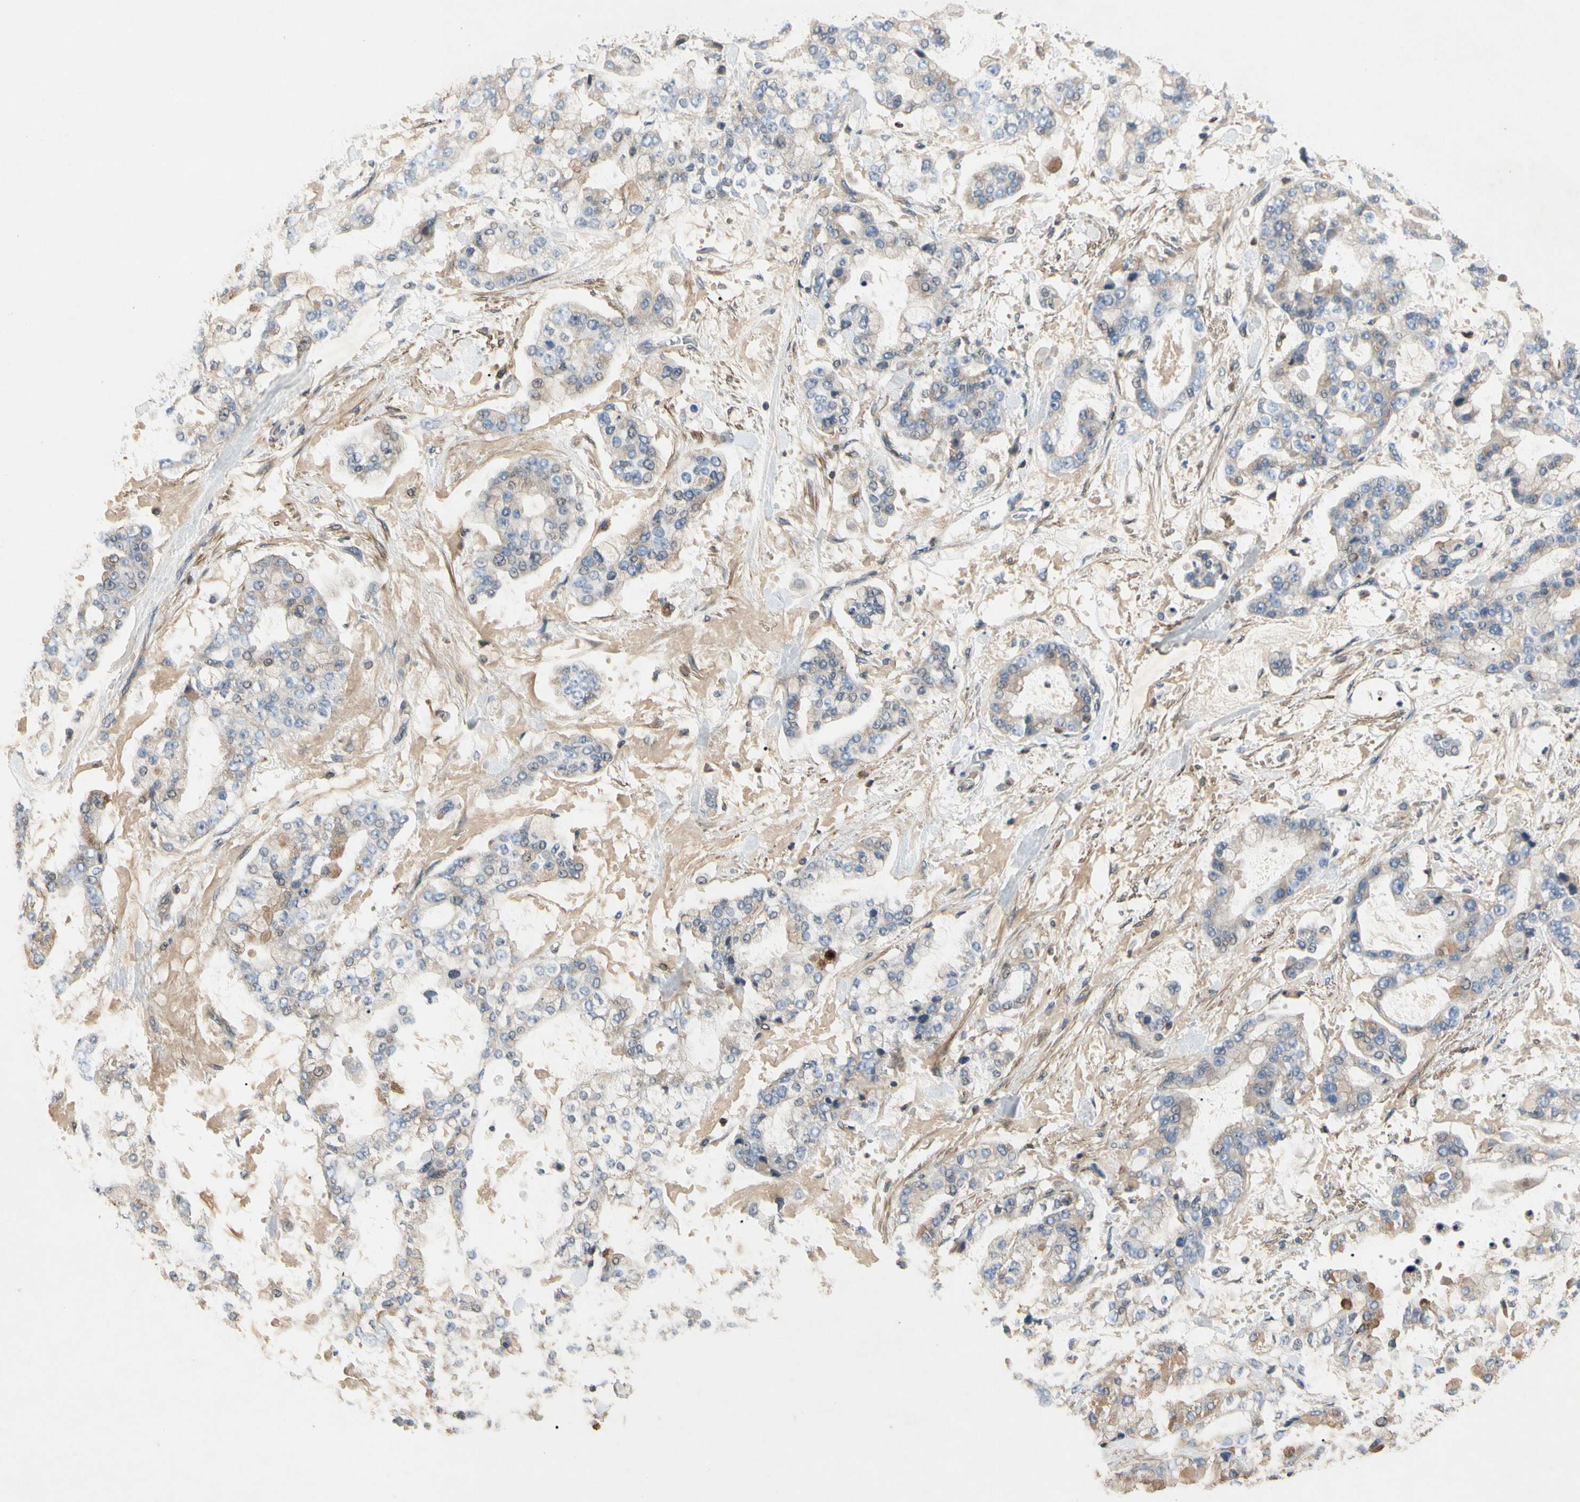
{"staining": {"intensity": "weak", "quantity": "<25%", "location": "cytoplasmic/membranous"}, "tissue": "stomach cancer", "cell_type": "Tumor cells", "image_type": "cancer", "snomed": [{"axis": "morphology", "description": "Normal tissue, NOS"}, {"axis": "morphology", "description": "Adenocarcinoma, NOS"}, {"axis": "topography", "description": "Stomach, upper"}, {"axis": "topography", "description": "Stomach"}], "caption": "This is a micrograph of immunohistochemistry (IHC) staining of adenocarcinoma (stomach), which shows no positivity in tumor cells.", "gene": "CRTAC1", "patient": {"sex": "male", "age": 76}}